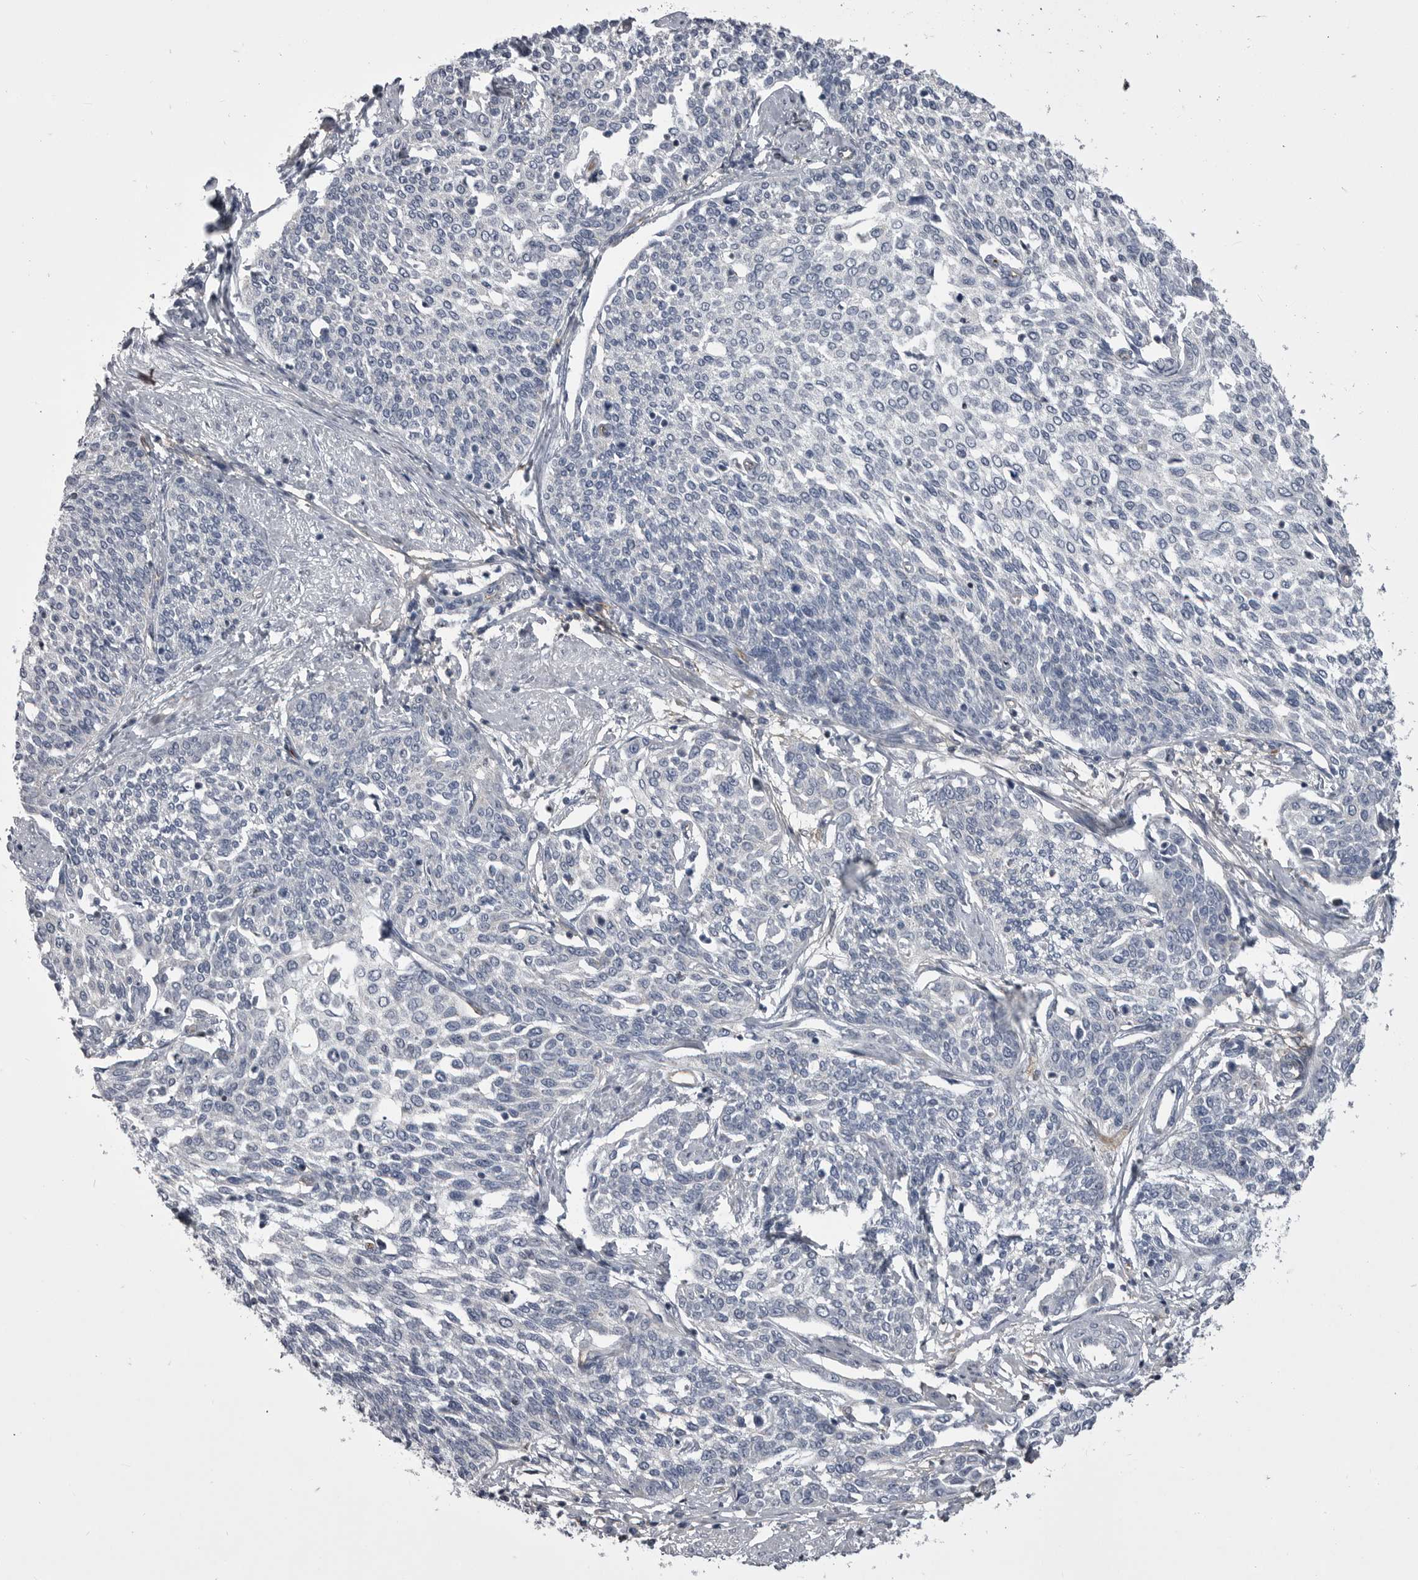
{"staining": {"intensity": "negative", "quantity": "none", "location": "none"}, "tissue": "cervical cancer", "cell_type": "Tumor cells", "image_type": "cancer", "snomed": [{"axis": "morphology", "description": "Squamous cell carcinoma, NOS"}, {"axis": "topography", "description": "Cervix"}], "caption": "Immunohistochemistry of squamous cell carcinoma (cervical) shows no positivity in tumor cells.", "gene": "OPLAH", "patient": {"sex": "female", "age": 34}}